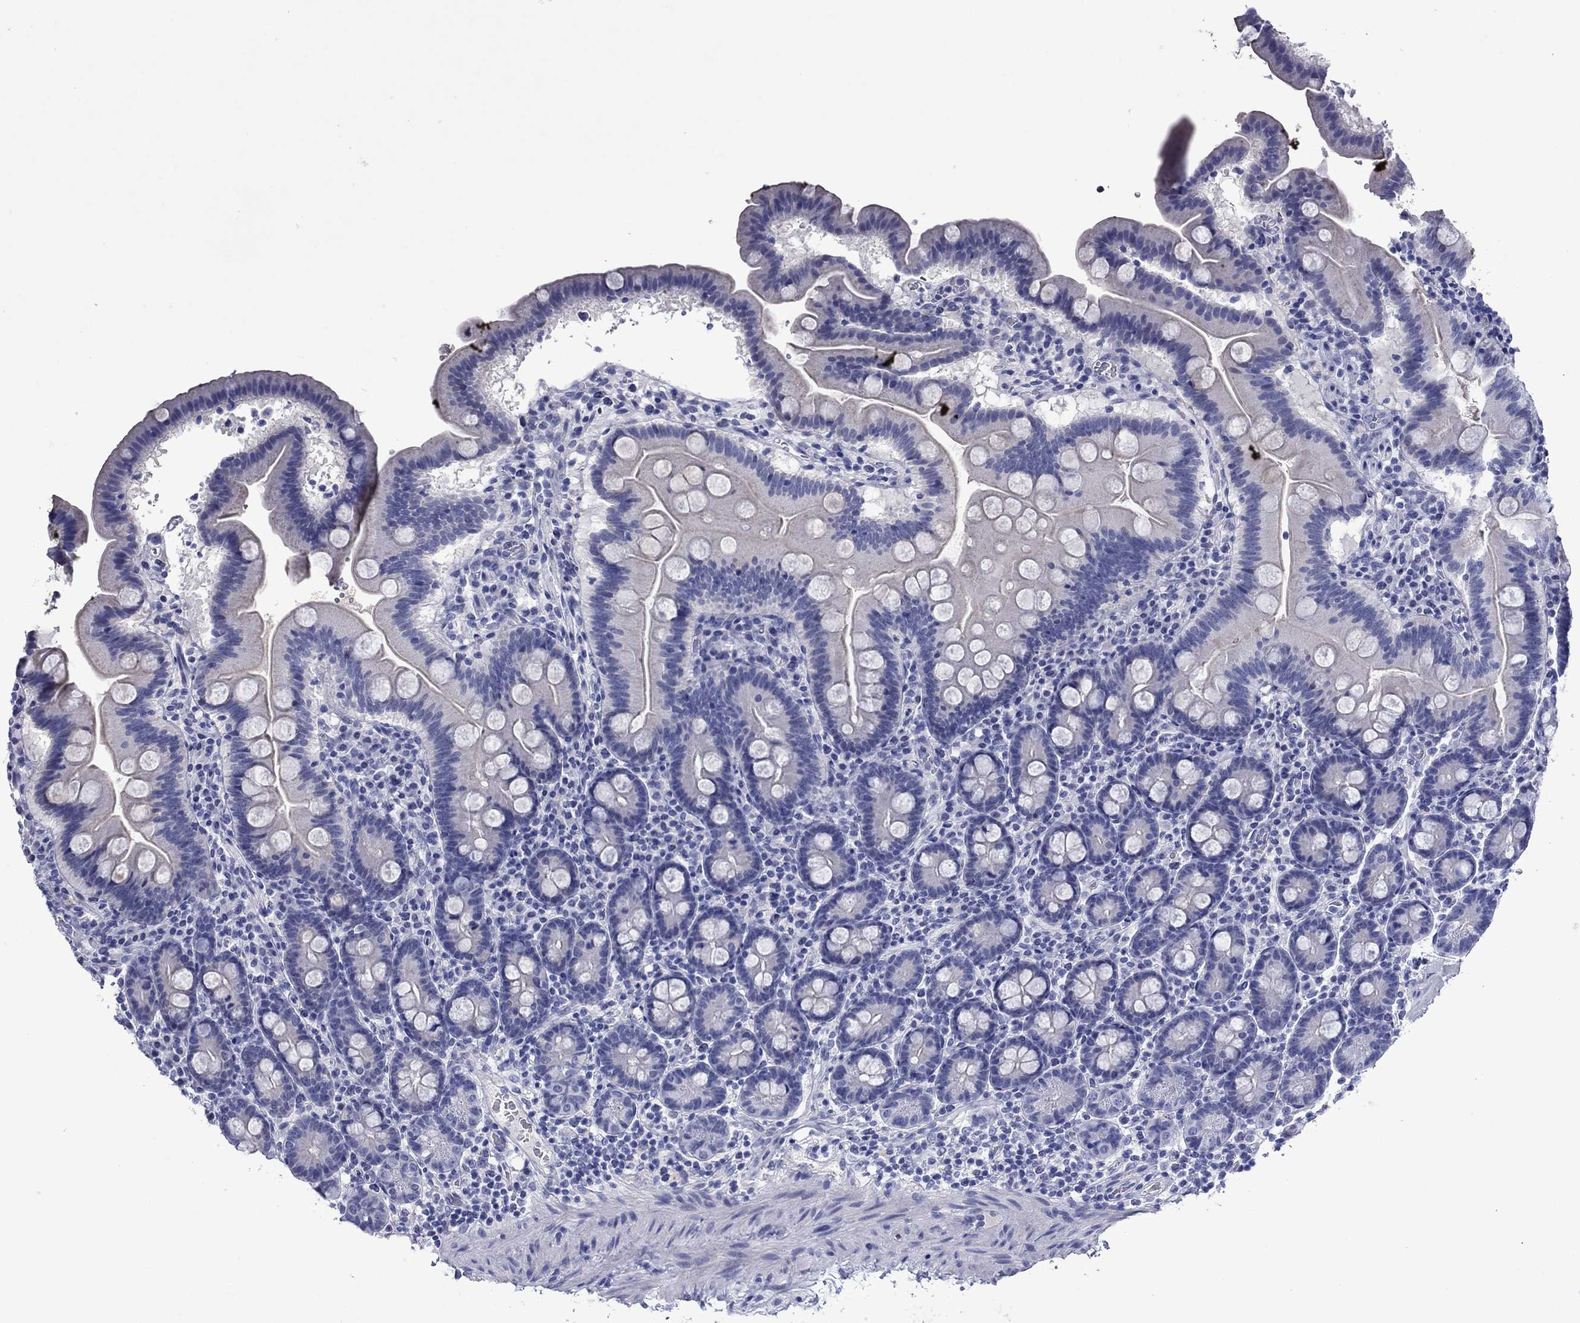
{"staining": {"intensity": "negative", "quantity": "none", "location": "none"}, "tissue": "duodenum", "cell_type": "Glandular cells", "image_type": "normal", "snomed": [{"axis": "morphology", "description": "Normal tissue, NOS"}, {"axis": "topography", "description": "Duodenum"}], "caption": "A micrograph of duodenum stained for a protein displays no brown staining in glandular cells.", "gene": "PIWIL1", "patient": {"sex": "male", "age": 59}}